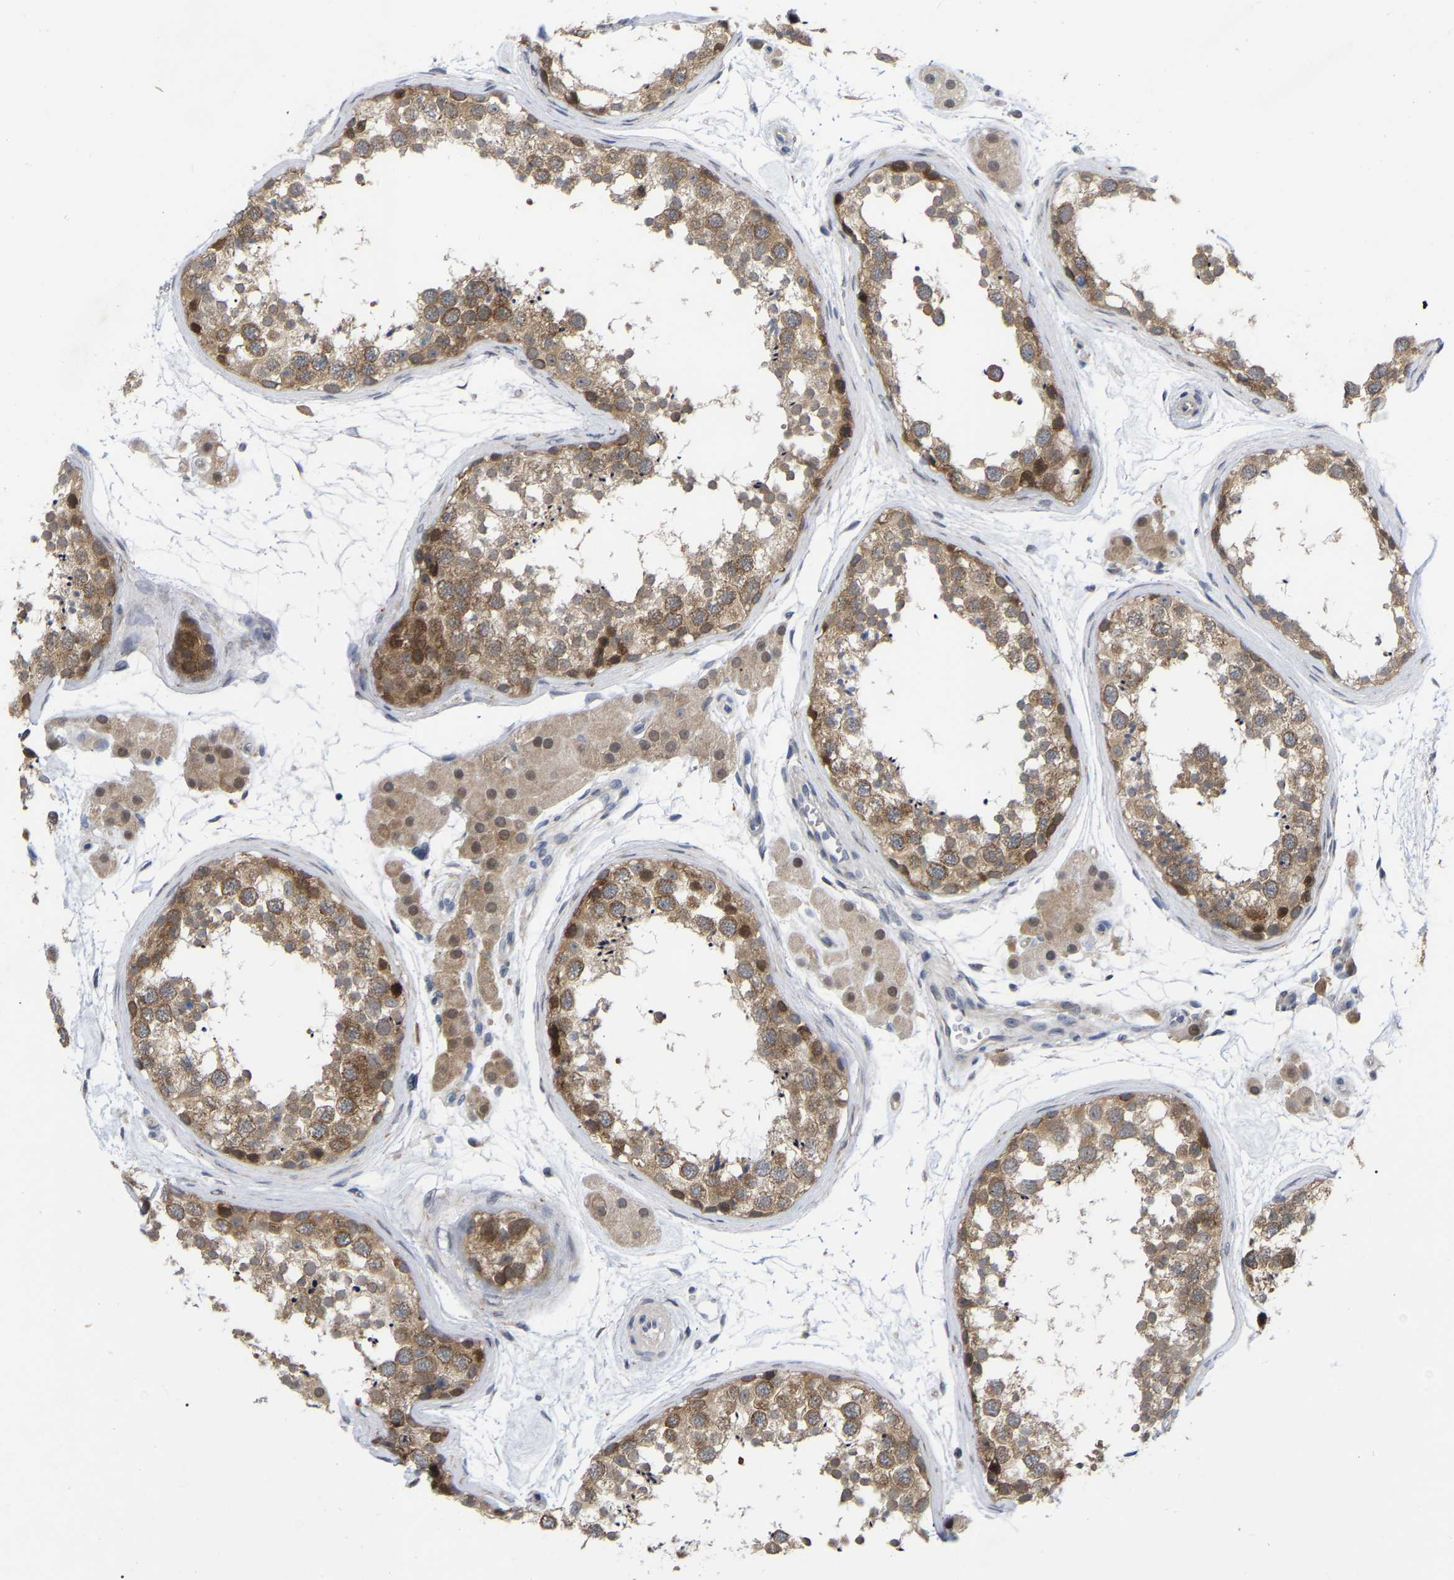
{"staining": {"intensity": "moderate", "quantity": ">75%", "location": "cytoplasmic/membranous"}, "tissue": "testis", "cell_type": "Cells in seminiferous ducts", "image_type": "normal", "snomed": [{"axis": "morphology", "description": "Normal tissue, NOS"}, {"axis": "topography", "description": "Testis"}], "caption": "Testis was stained to show a protein in brown. There is medium levels of moderate cytoplasmic/membranous expression in about >75% of cells in seminiferous ducts. The staining was performed using DAB to visualize the protein expression in brown, while the nuclei were stained in blue with hematoxylin (Magnification: 20x).", "gene": "UBE4B", "patient": {"sex": "male", "age": 56}}